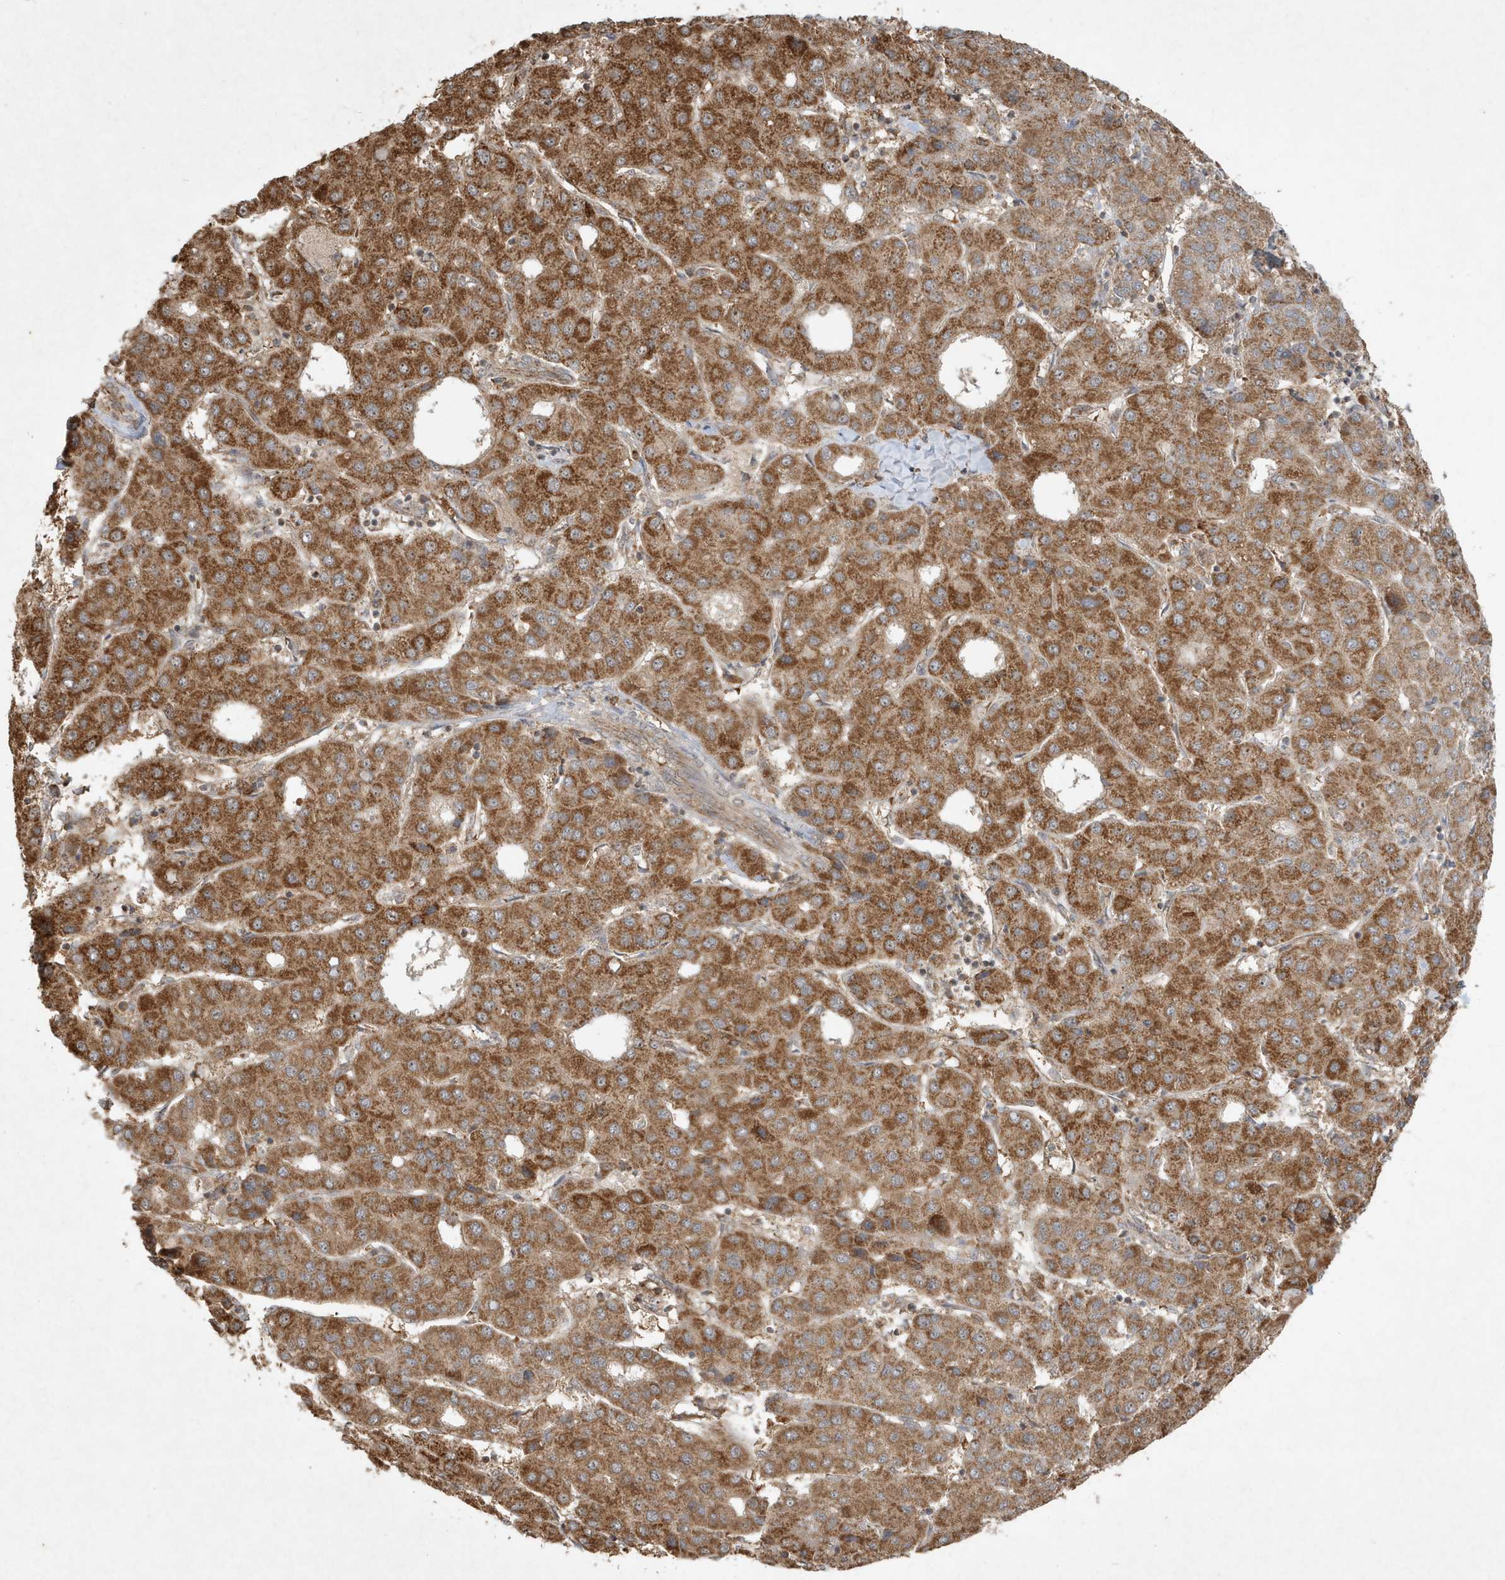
{"staining": {"intensity": "strong", "quantity": ">75%", "location": "cytoplasmic/membranous"}, "tissue": "liver cancer", "cell_type": "Tumor cells", "image_type": "cancer", "snomed": [{"axis": "morphology", "description": "Carcinoma, Hepatocellular, NOS"}, {"axis": "topography", "description": "Liver"}], "caption": "Immunohistochemical staining of human liver cancer (hepatocellular carcinoma) exhibits high levels of strong cytoplasmic/membranous protein expression in approximately >75% of tumor cells.", "gene": "ABCB9", "patient": {"sex": "male", "age": 65}}